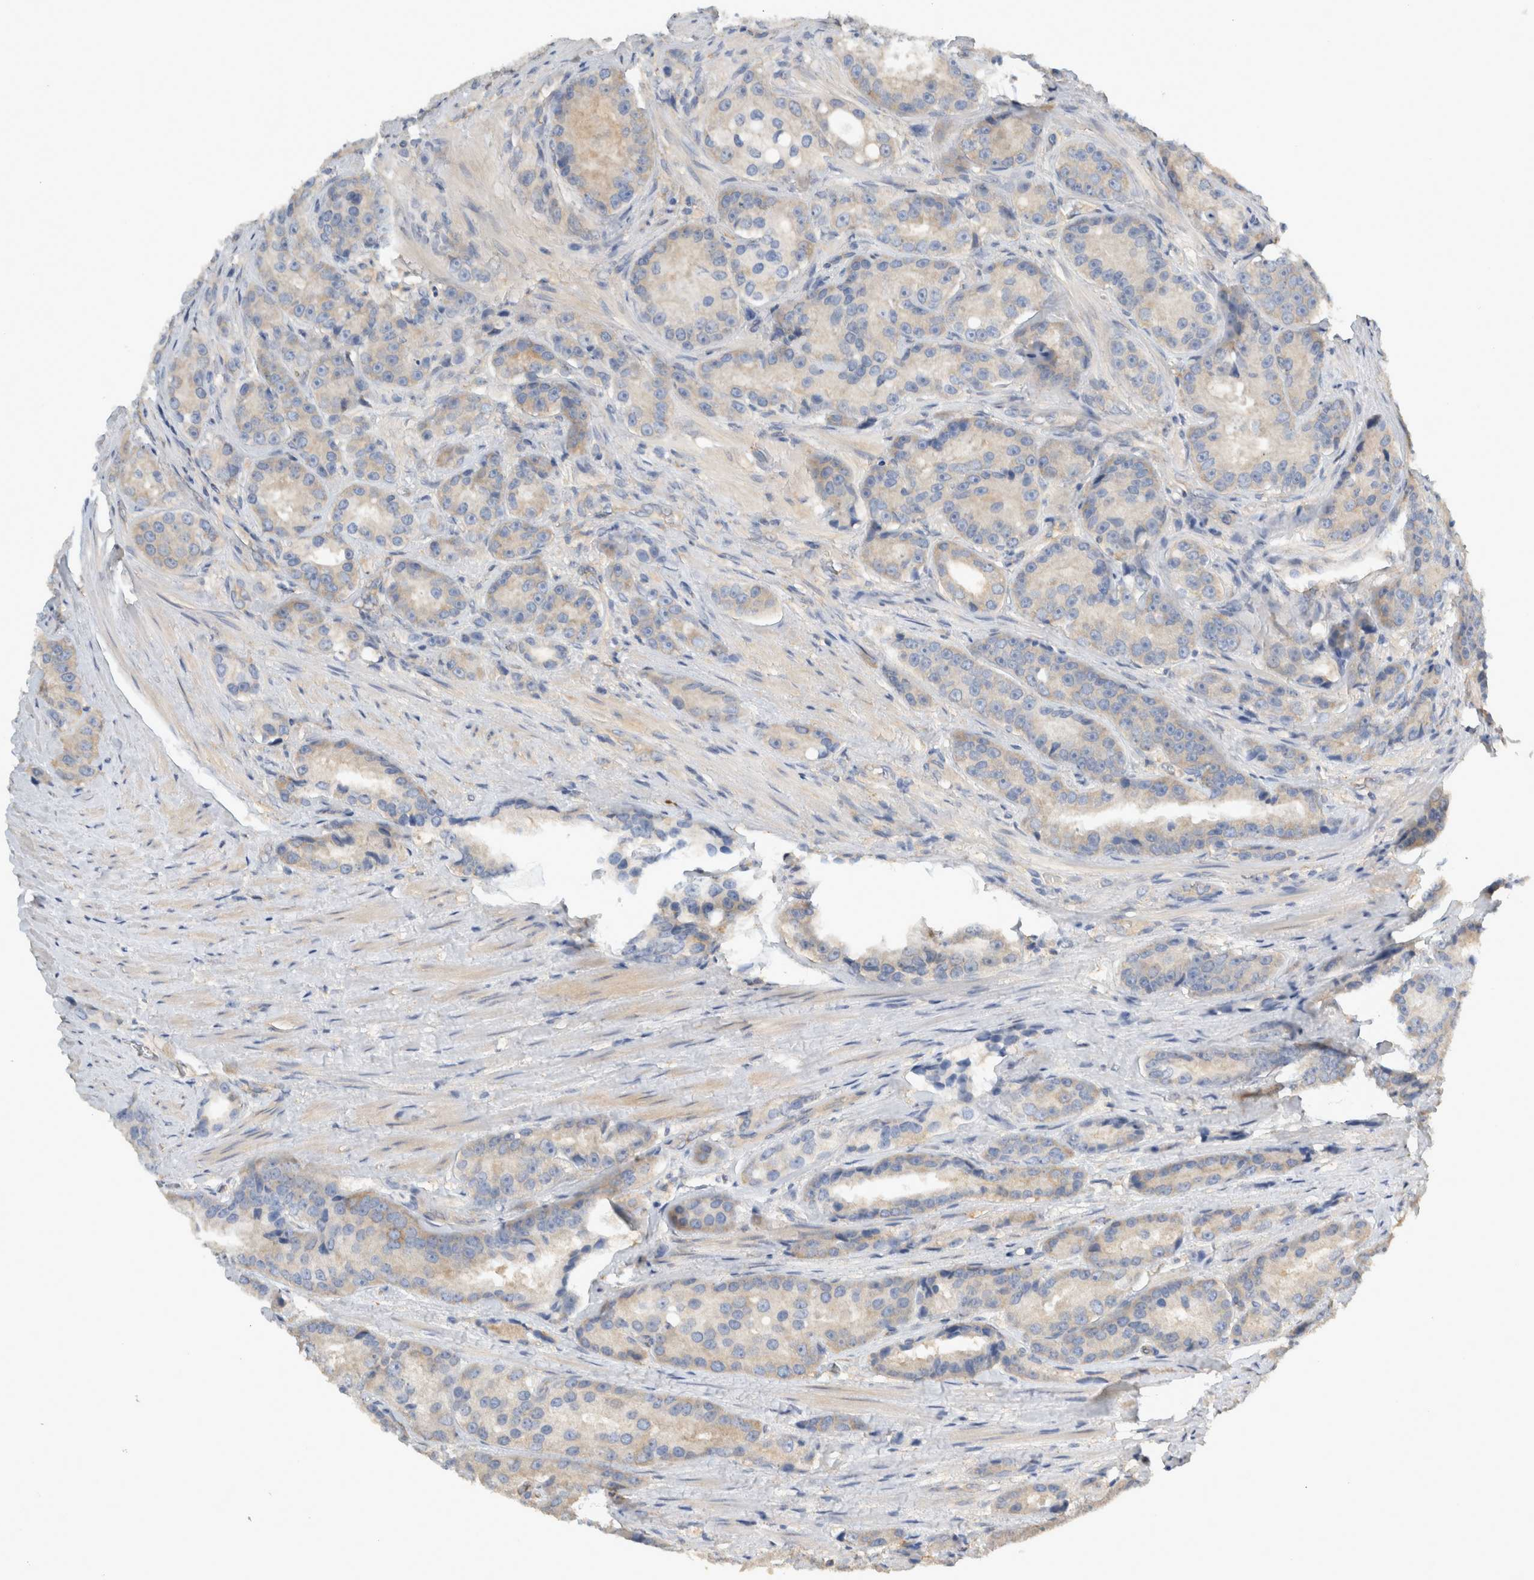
{"staining": {"intensity": "negative", "quantity": "none", "location": "none"}, "tissue": "prostate cancer", "cell_type": "Tumor cells", "image_type": "cancer", "snomed": [{"axis": "morphology", "description": "Adenocarcinoma, High grade"}, {"axis": "topography", "description": "Prostate"}], "caption": "Tumor cells show no significant positivity in prostate cancer. (Immunohistochemistry (ihc), brightfield microscopy, high magnification).", "gene": "EIF4G3", "patient": {"sex": "male", "age": 60}}